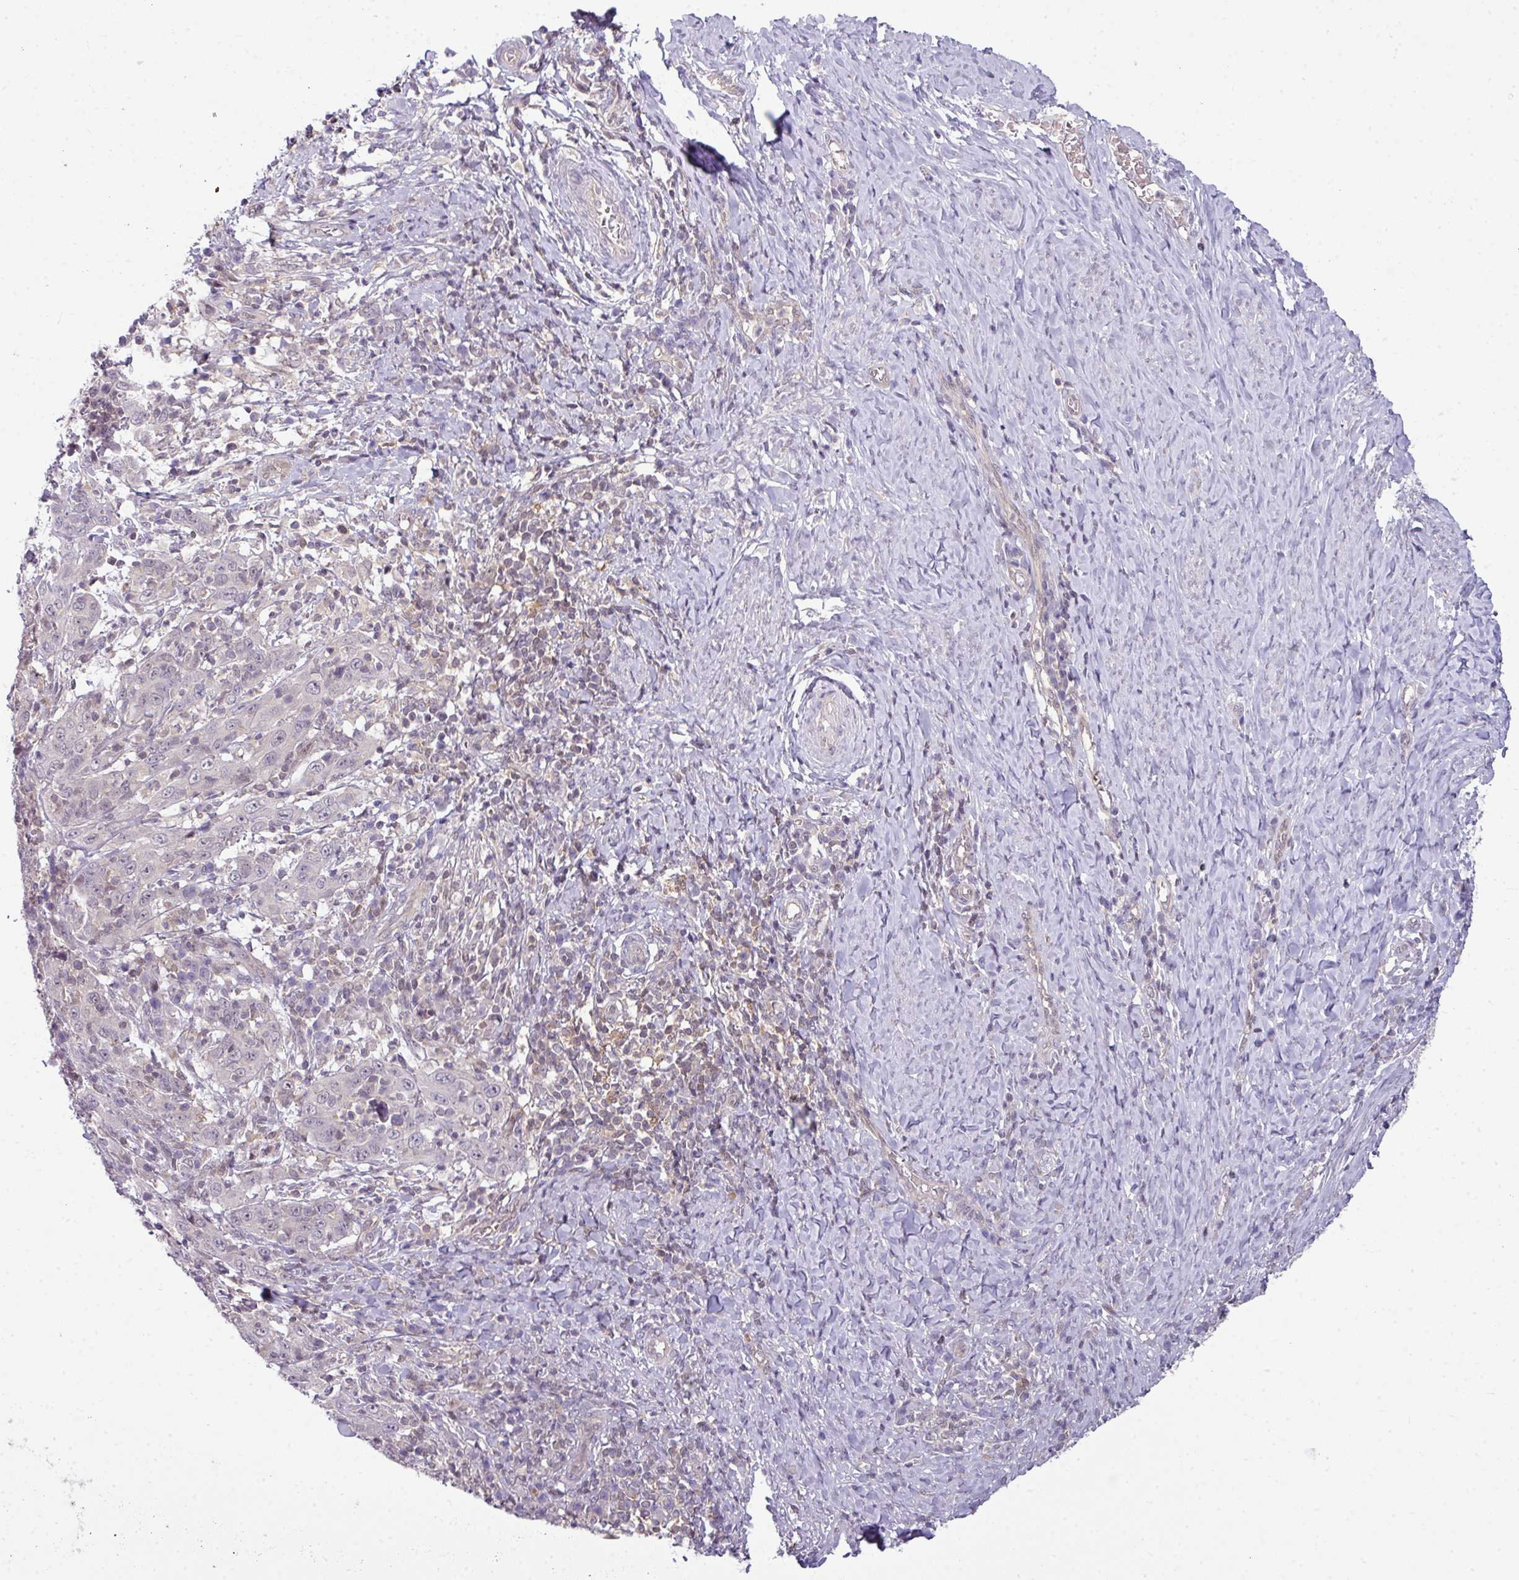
{"staining": {"intensity": "negative", "quantity": "none", "location": "none"}, "tissue": "cervical cancer", "cell_type": "Tumor cells", "image_type": "cancer", "snomed": [{"axis": "morphology", "description": "Squamous cell carcinoma, NOS"}, {"axis": "topography", "description": "Cervix"}], "caption": "Immunohistochemistry of human cervical cancer (squamous cell carcinoma) shows no expression in tumor cells.", "gene": "STAT5A", "patient": {"sex": "female", "age": 46}}